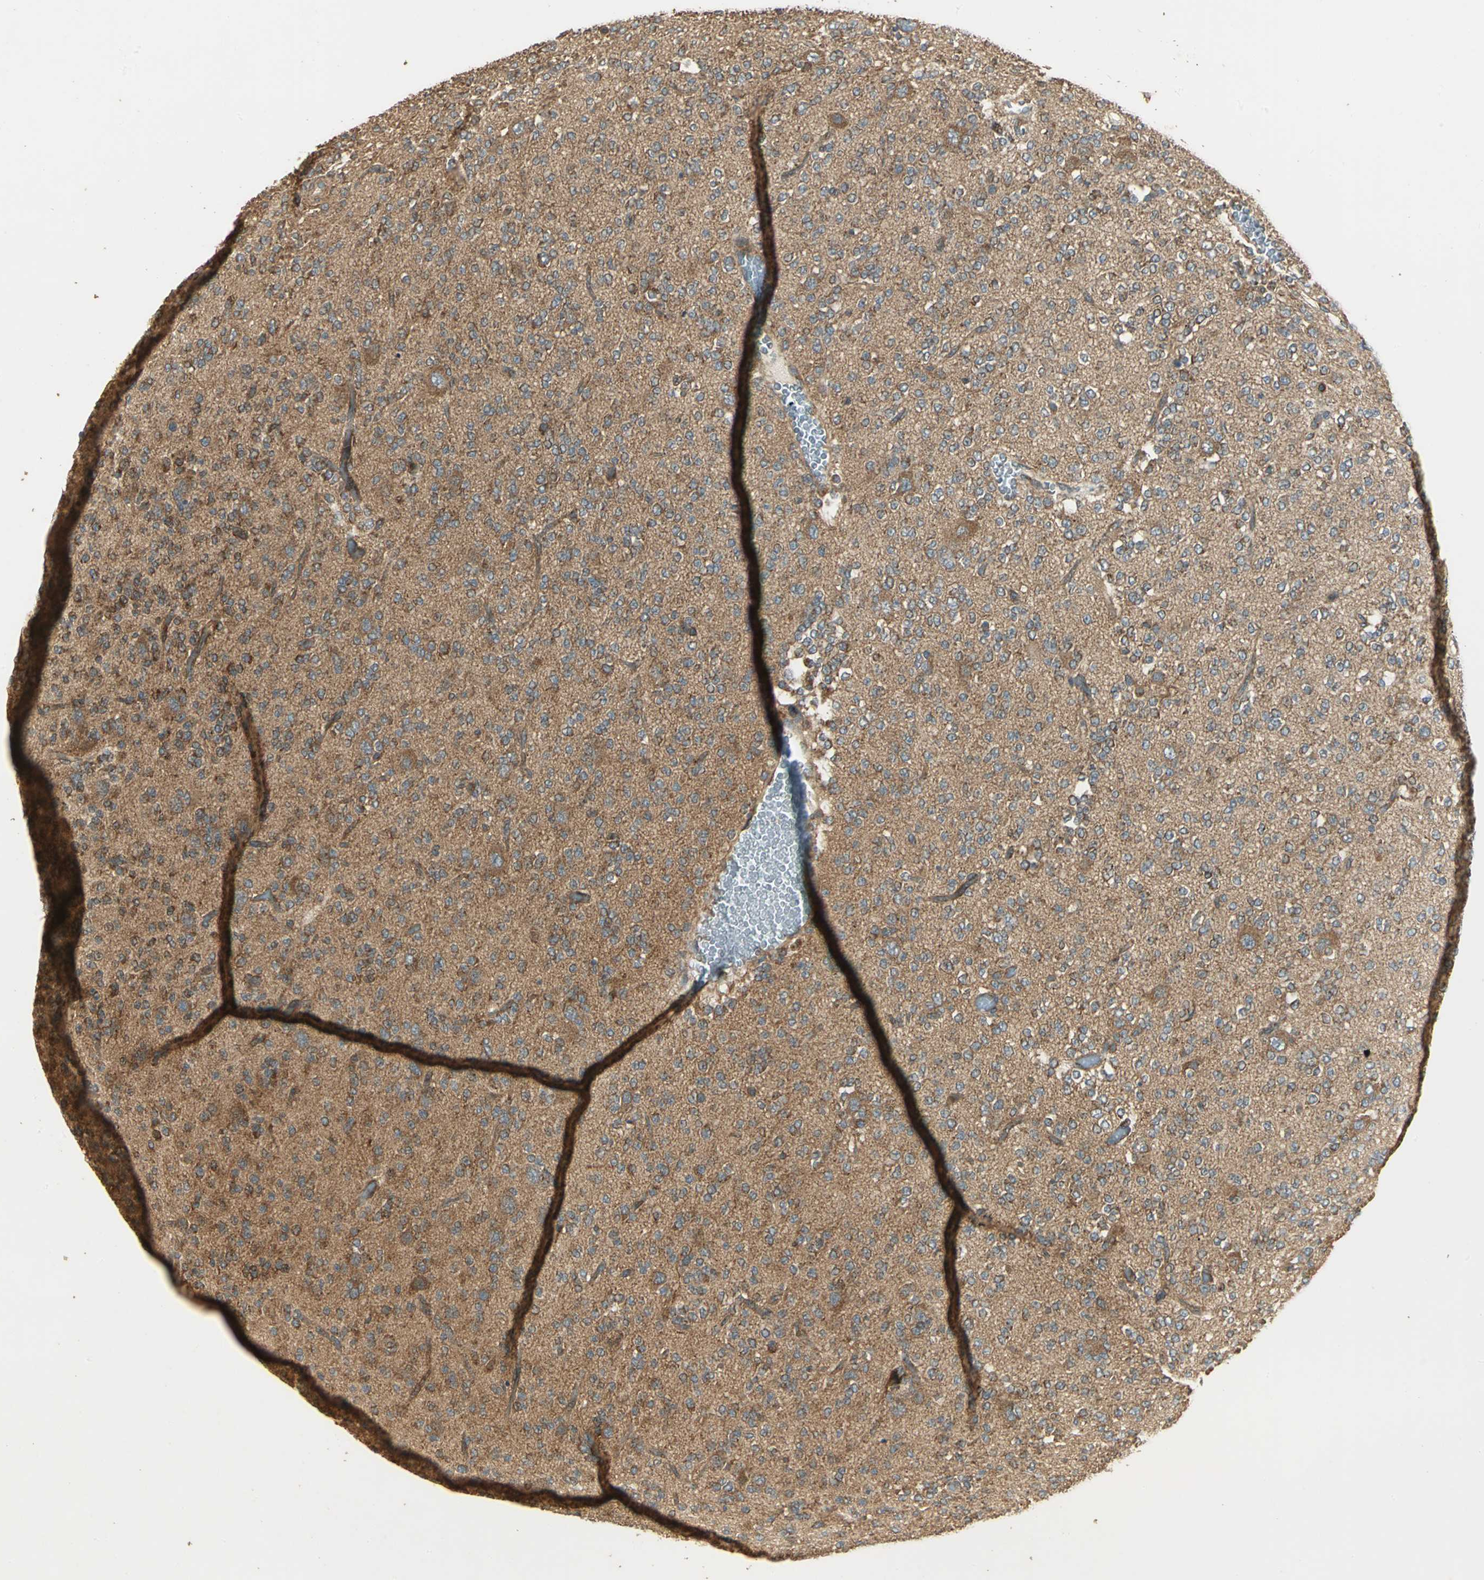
{"staining": {"intensity": "moderate", "quantity": ">75%", "location": "cytoplasmic/membranous"}, "tissue": "glioma", "cell_type": "Tumor cells", "image_type": "cancer", "snomed": [{"axis": "morphology", "description": "Glioma, malignant, Low grade"}, {"axis": "topography", "description": "Brain"}], "caption": "Immunohistochemical staining of glioma shows medium levels of moderate cytoplasmic/membranous protein expression in approximately >75% of tumor cells. (DAB IHC, brown staining for protein, blue staining for nuclei).", "gene": "KANK1", "patient": {"sex": "male", "age": 38}}